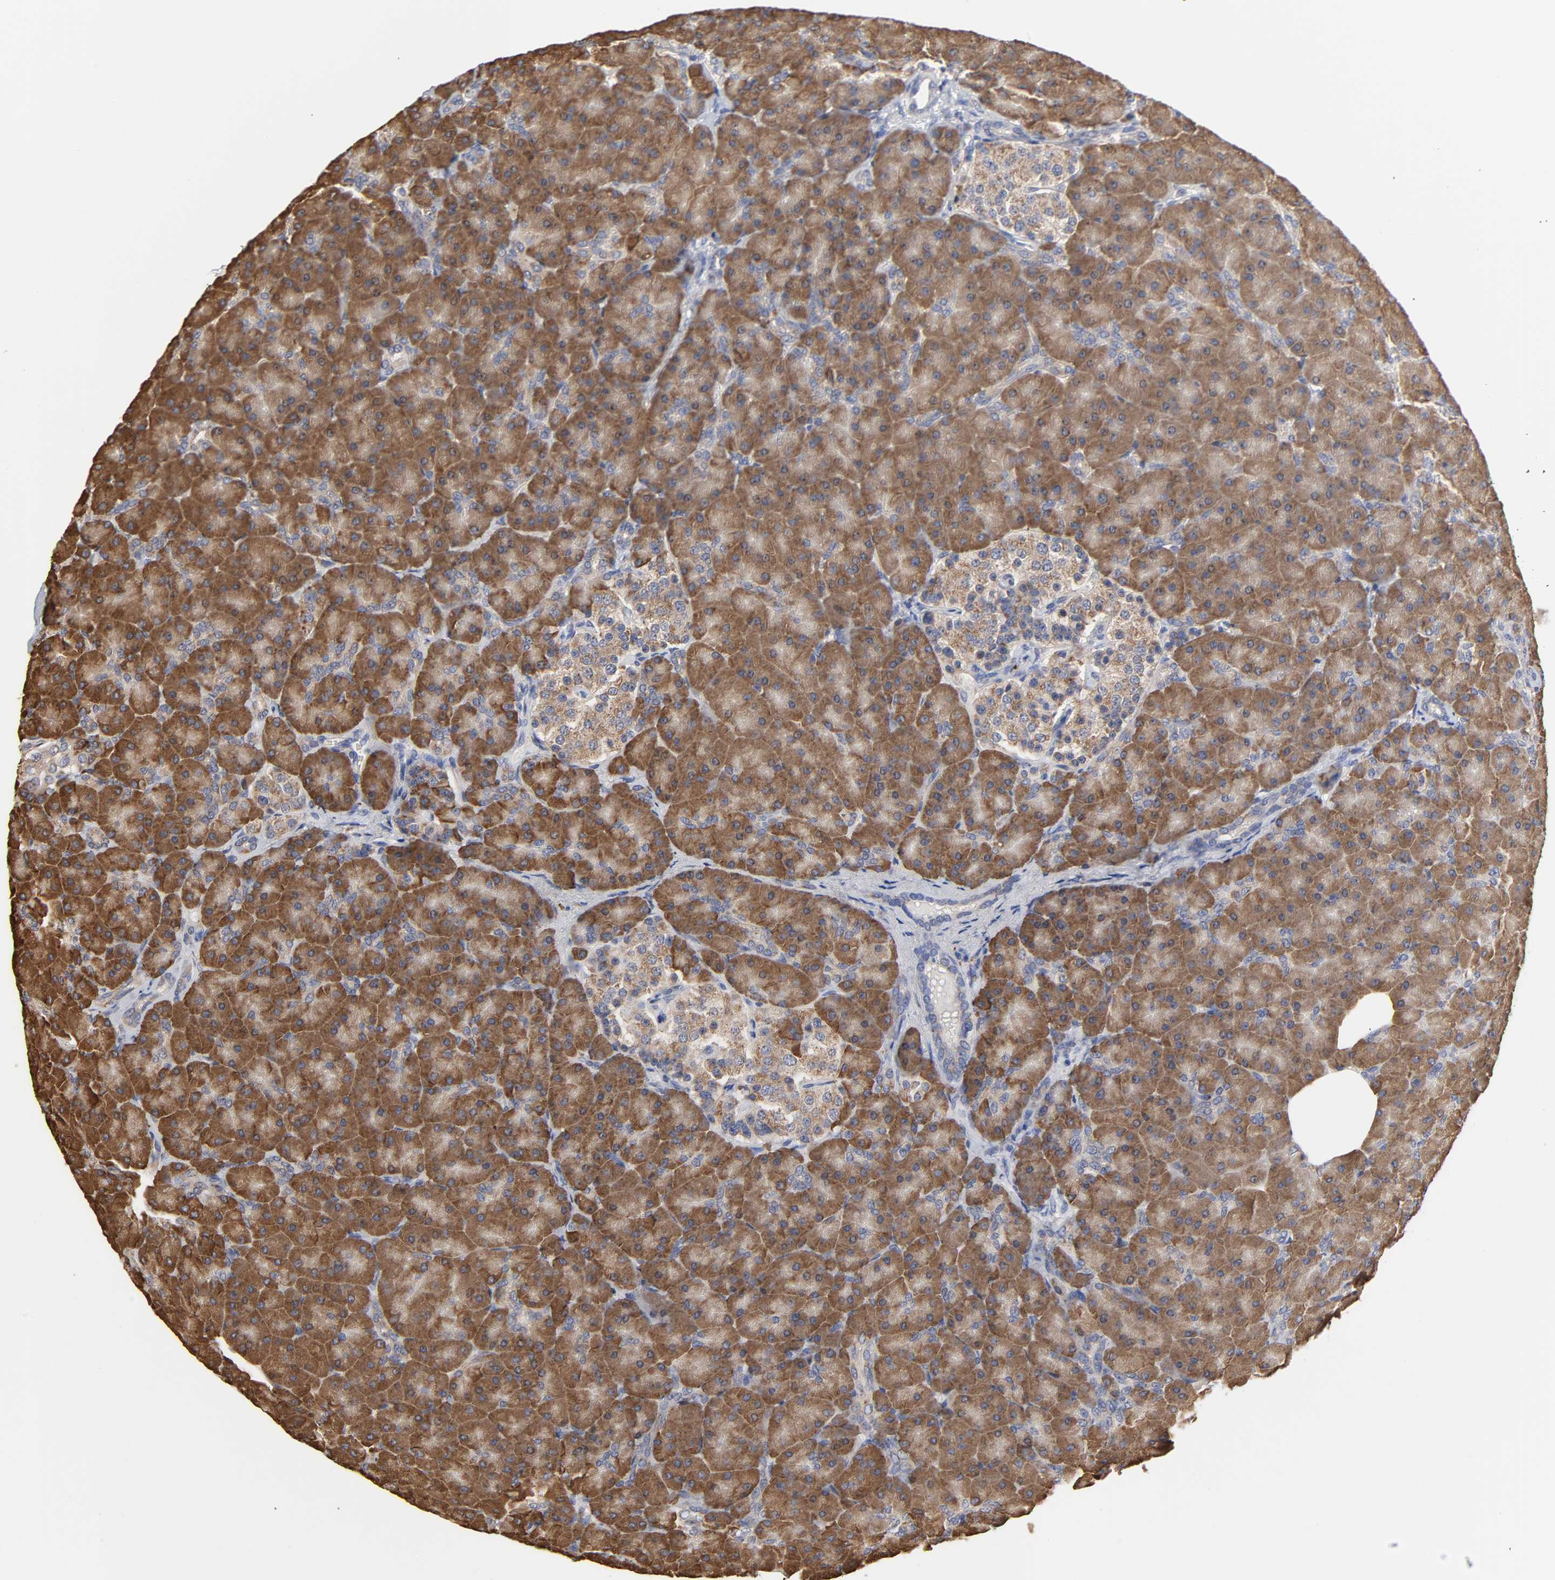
{"staining": {"intensity": "moderate", "quantity": ">75%", "location": "cytoplasmic/membranous"}, "tissue": "pancreas", "cell_type": "Exocrine glandular cells", "image_type": "normal", "snomed": [{"axis": "morphology", "description": "Normal tissue, NOS"}, {"axis": "topography", "description": "Pancreas"}], "caption": "Human pancreas stained with a brown dye shows moderate cytoplasmic/membranous positive expression in about >75% of exocrine glandular cells.", "gene": "EIF4G2", "patient": {"sex": "male", "age": 66}}